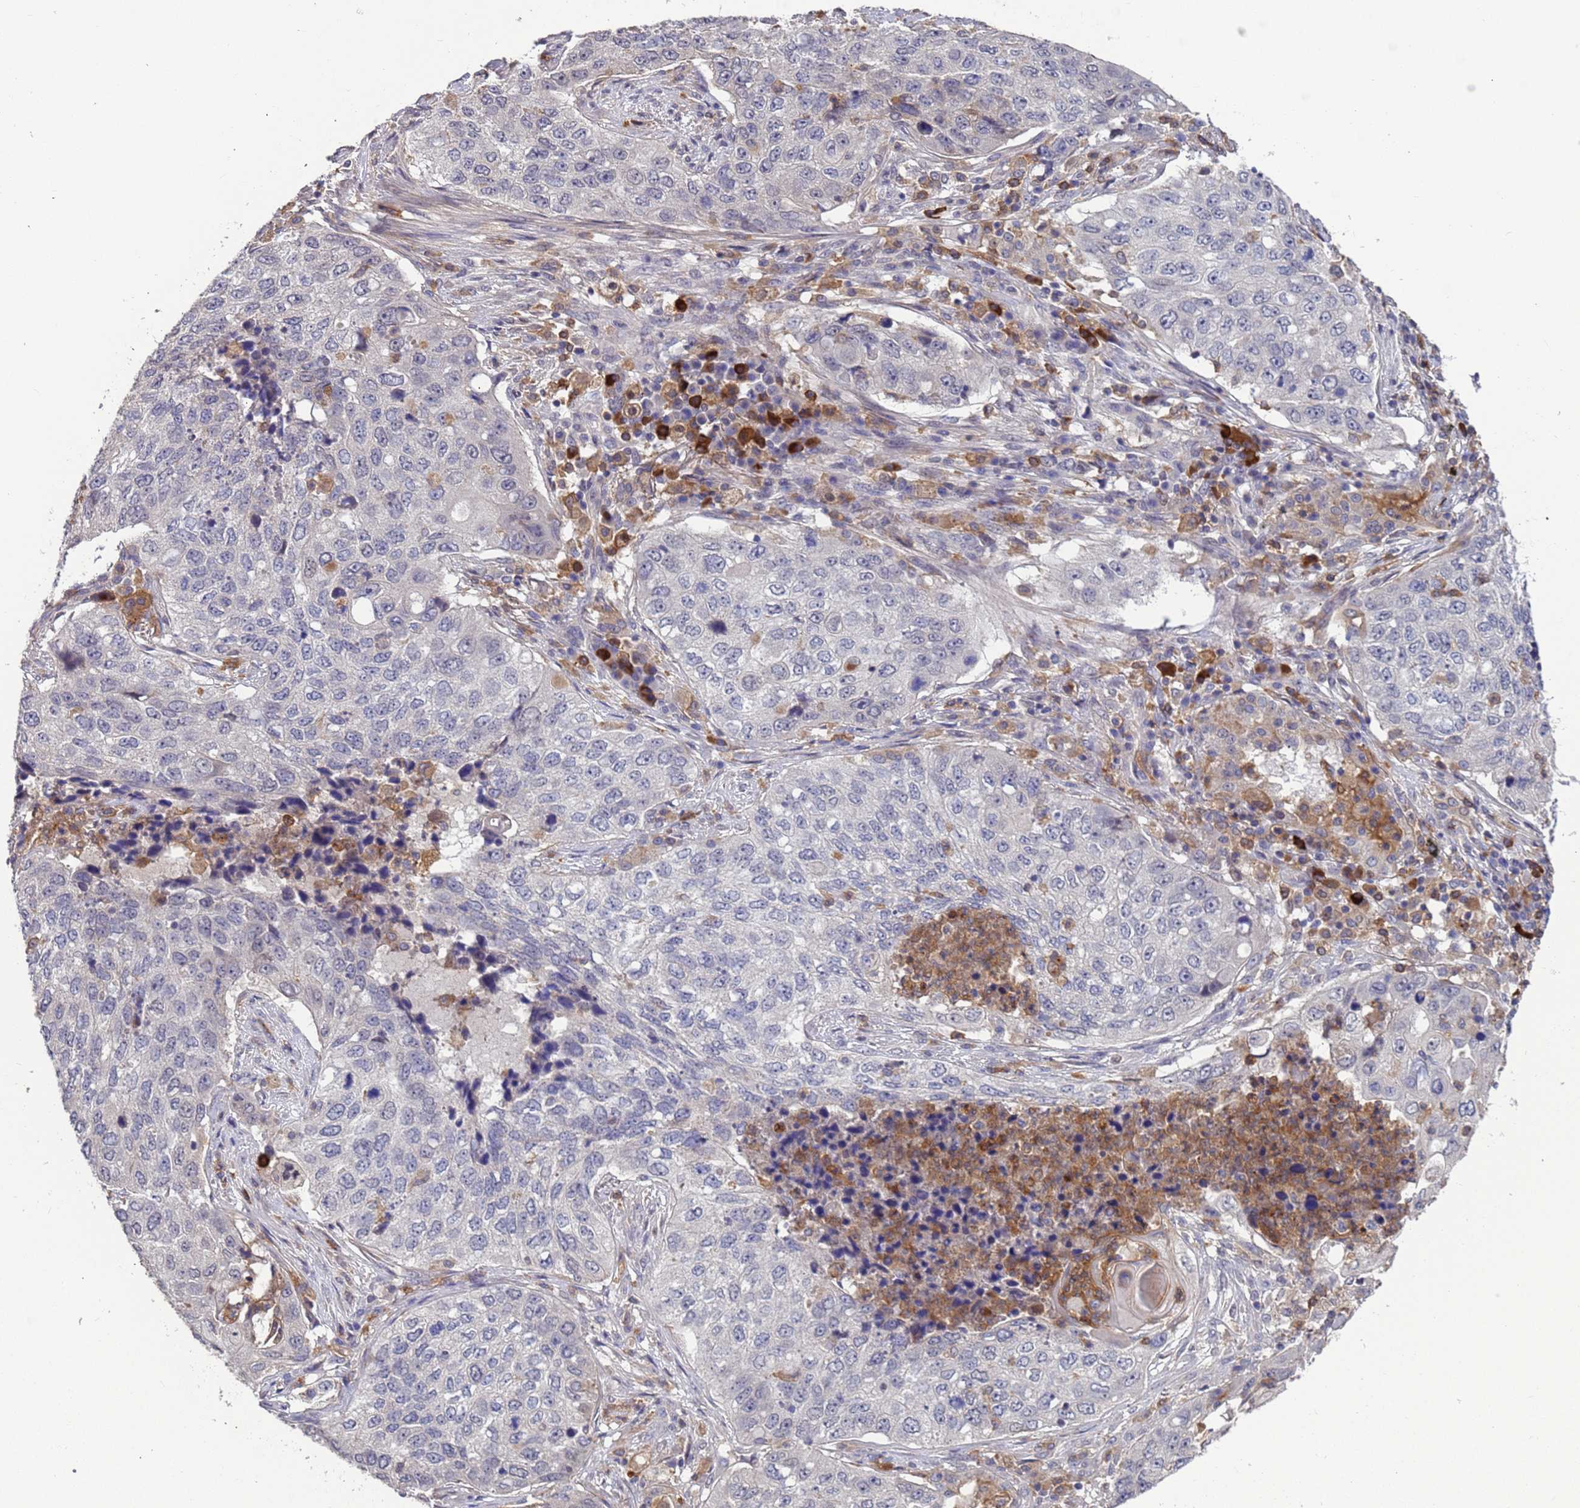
{"staining": {"intensity": "negative", "quantity": "none", "location": "none"}, "tissue": "lung cancer", "cell_type": "Tumor cells", "image_type": "cancer", "snomed": [{"axis": "morphology", "description": "Squamous cell carcinoma, NOS"}, {"axis": "topography", "description": "Lung"}], "caption": "Immunohistochemistry (IHC) of human lung squamous cell carcinoma exhibits no staining in tumor cells.", "gene": "AMPD3", "patient": {"sex": "female", "age": 63}}